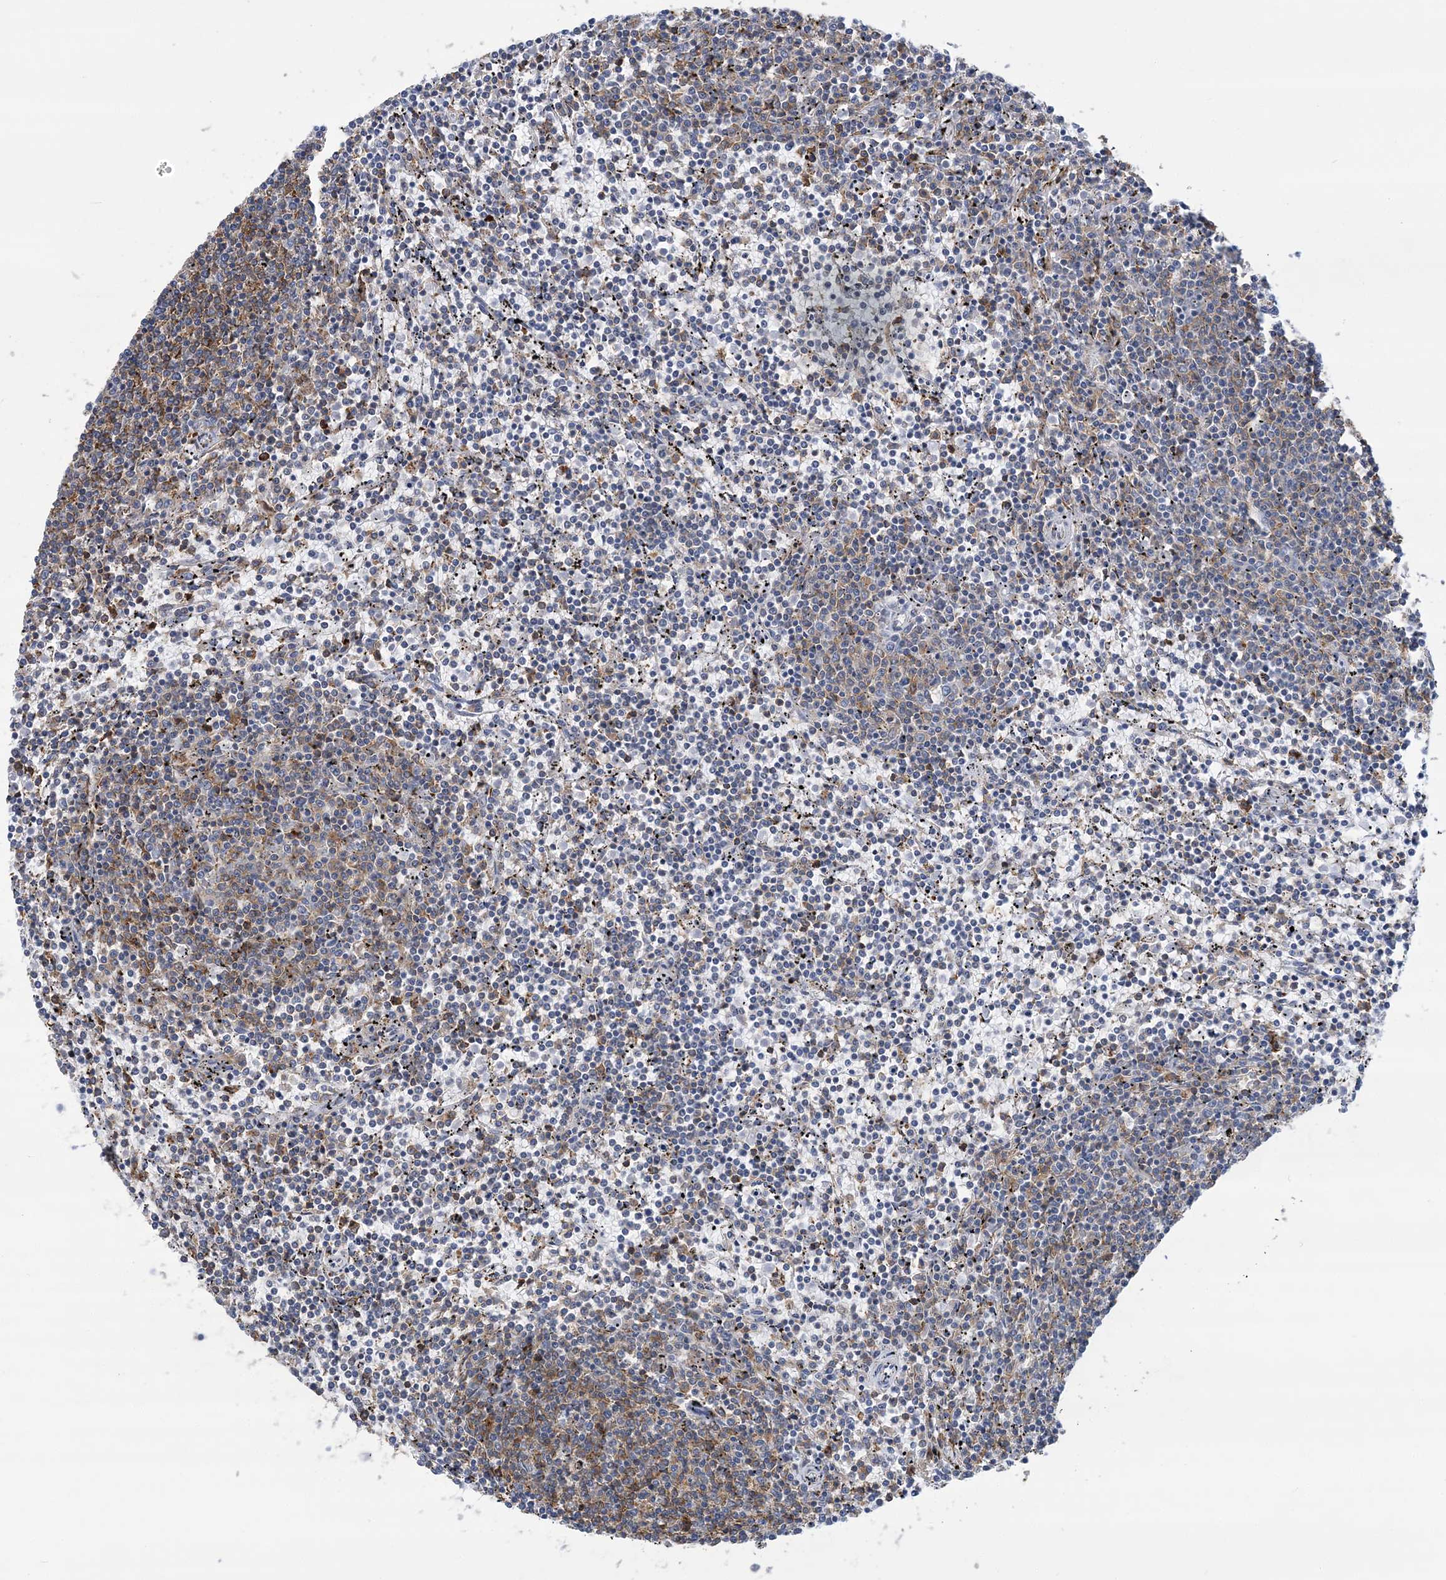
{"staining": {"intensity": "negative", "quantity": "none", "location": "none"}, "tissue": "lymphoma", "cell_type": "Tumor cells", "image_type": "cancer", "snomed": [{"axis": "morphology", "description": "Malignant lymphoma, non-Hodgkin's type, Low grade"}, {"axis": "topography", "description": "Spleen"}], "caption": "Immunohistochemical staining of human malignant lymphoma, non-Hodgkin's type (low-grade) shows no significant positivity in tumor cells.", "gene": "C11orf21", "patient": {"sex": "female", "age": 50}}